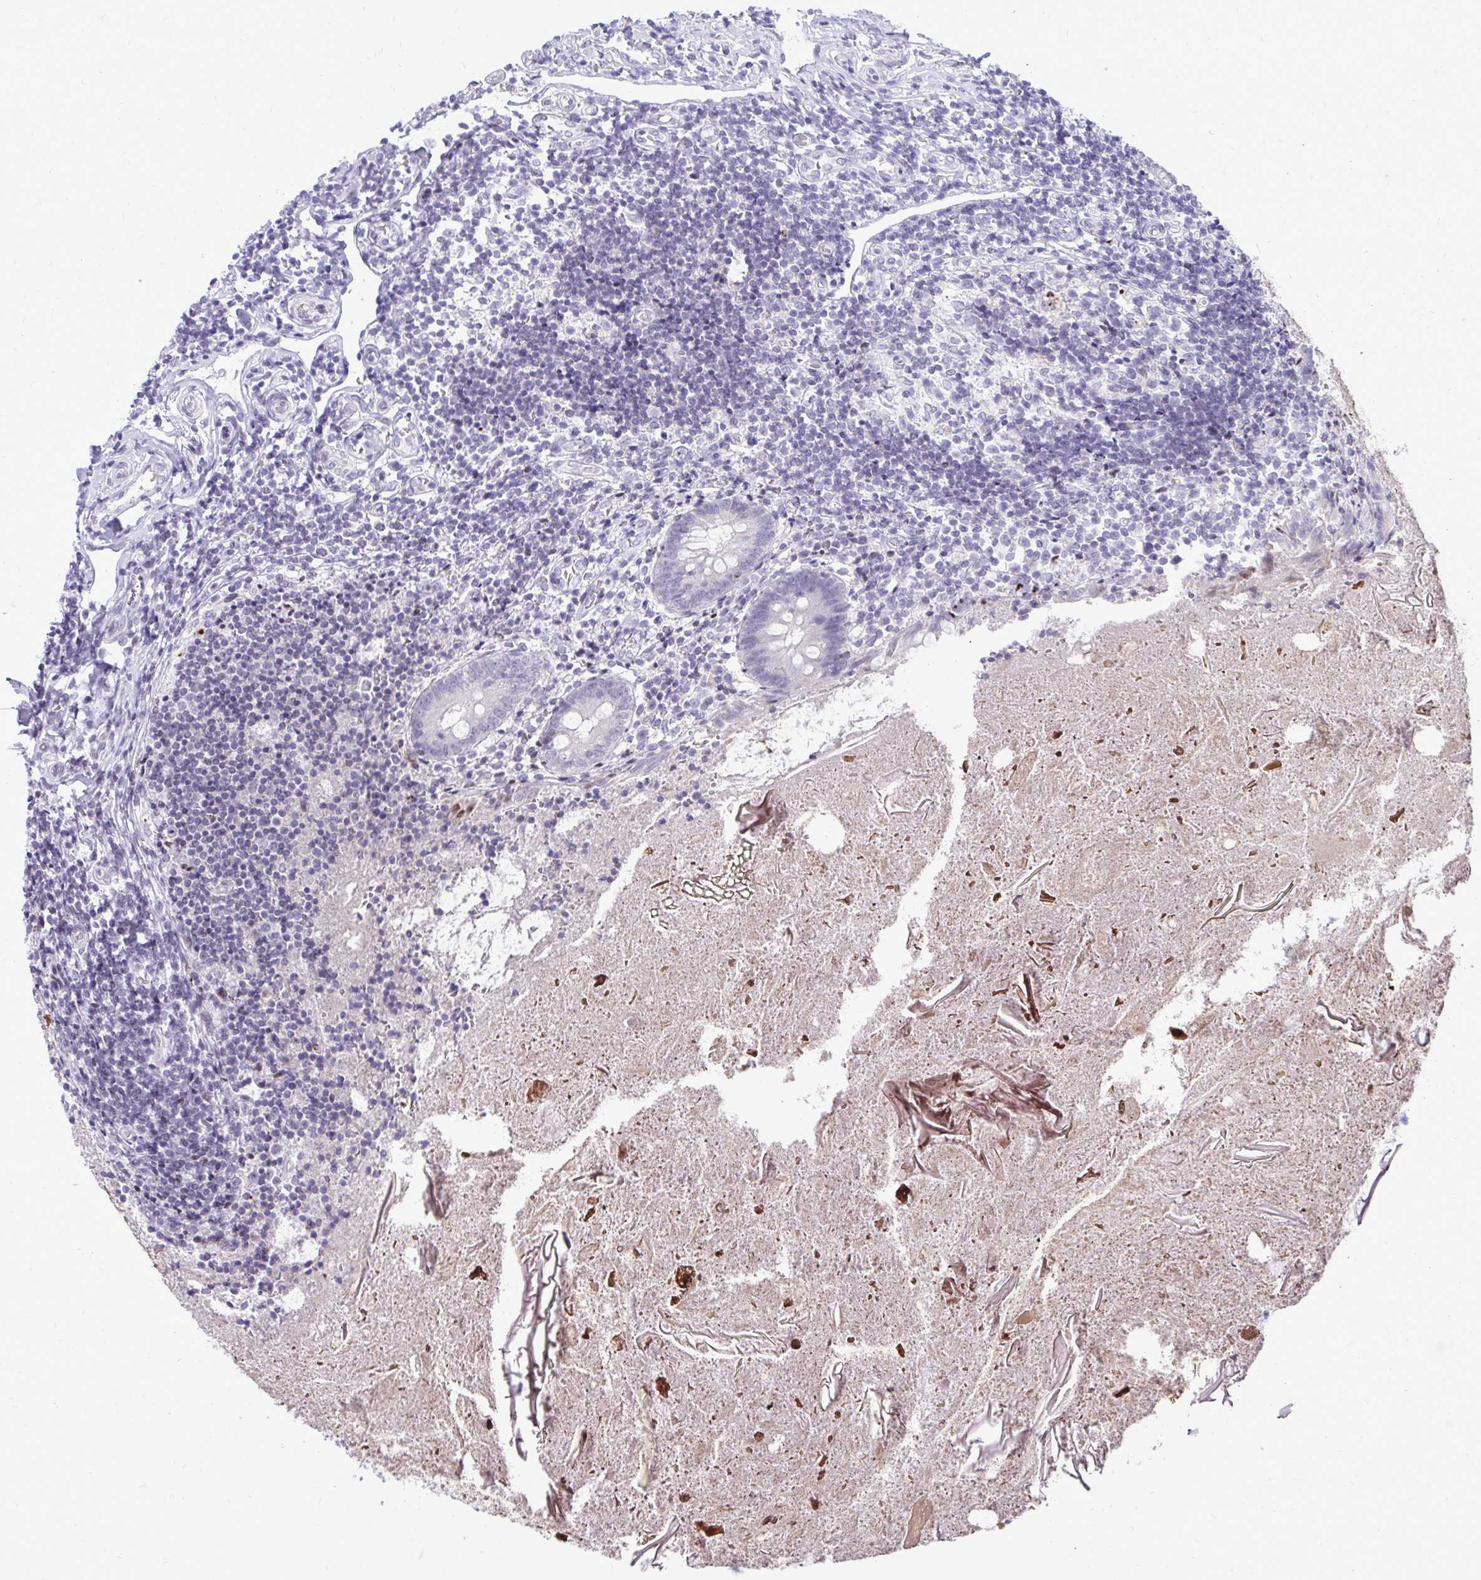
{"staining": {"intensity": "negative", "quantity": "none", "location": "none"}, "tissue": "appendix", "cell_type": "Glandular cells", "image_type": "normal", "snomed": [{"axis": "morphology", "description": "Normal tissue, NOS"}, {"axis": "topography", "description": "Appendix"}], "caption": "There is no significant expression in glandular cells of appendix. The staining was performed using DAB to visualize the protein expression in brown, while the nuclei were stained in blue with hematoxylin (Magnification: 20x).", "gene": "GABRA1", "patient": {"sex": "female", "age": 17}}